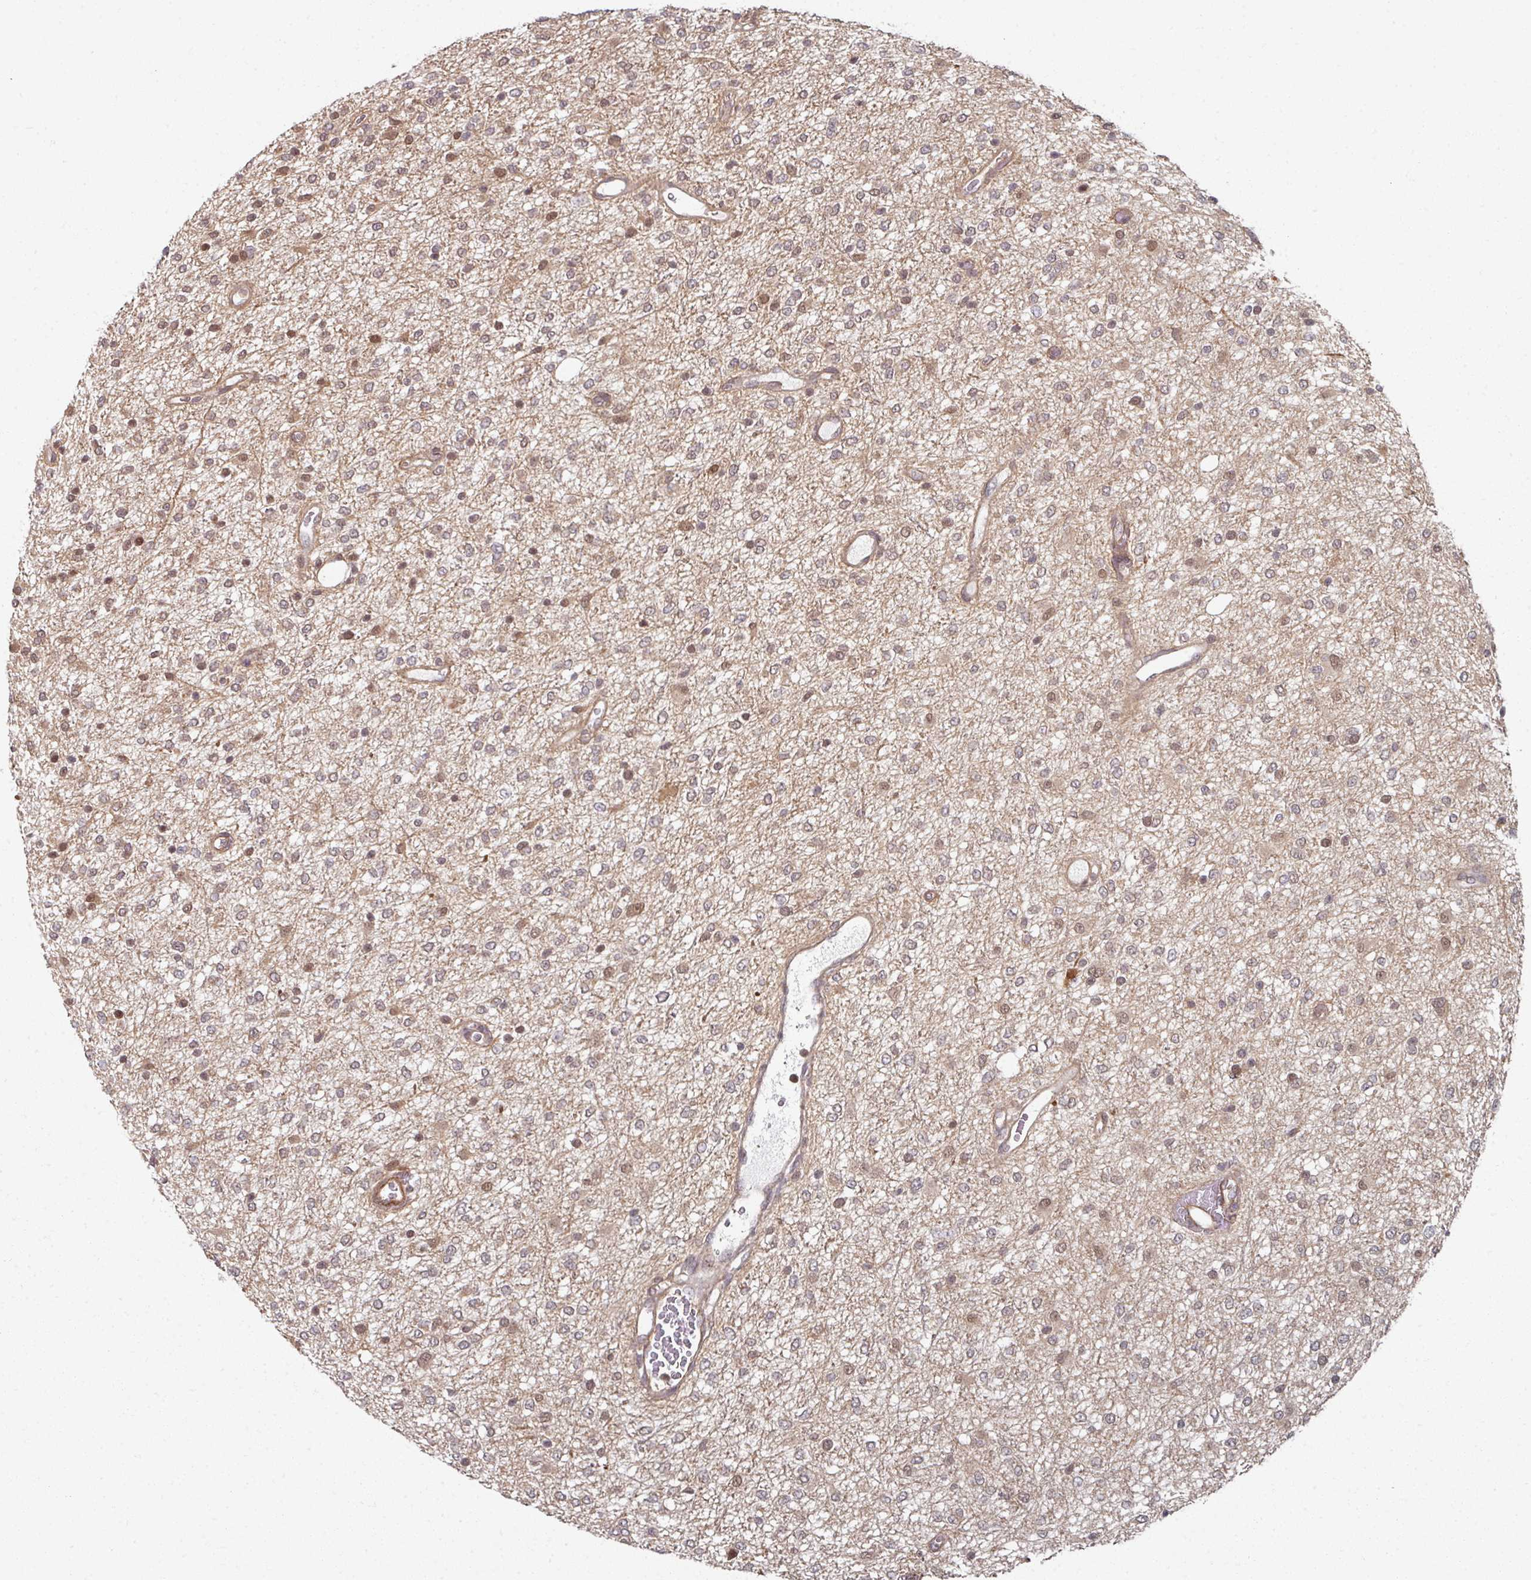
{"staining": {"intensity": "moderate", "quantity": "<25%", "location": "nuclear"}, "tissue": "glioma", "cell_type": "Tumor cells", "image_type": "cancer", "snomed": [{"axis": "morphology", "description": "Glioma, malignant, Low grade"}, {"axis": "topography", "description": "Cerebellum"}], "caption": "This image demonstrates immunohistochemistry (IHC) staining of glioma, with low moderate nuclear expression in approximately <25% of tumor cells.", "gene": "PSME3IP1", "patient": {"sex": "female", "age": 5}}